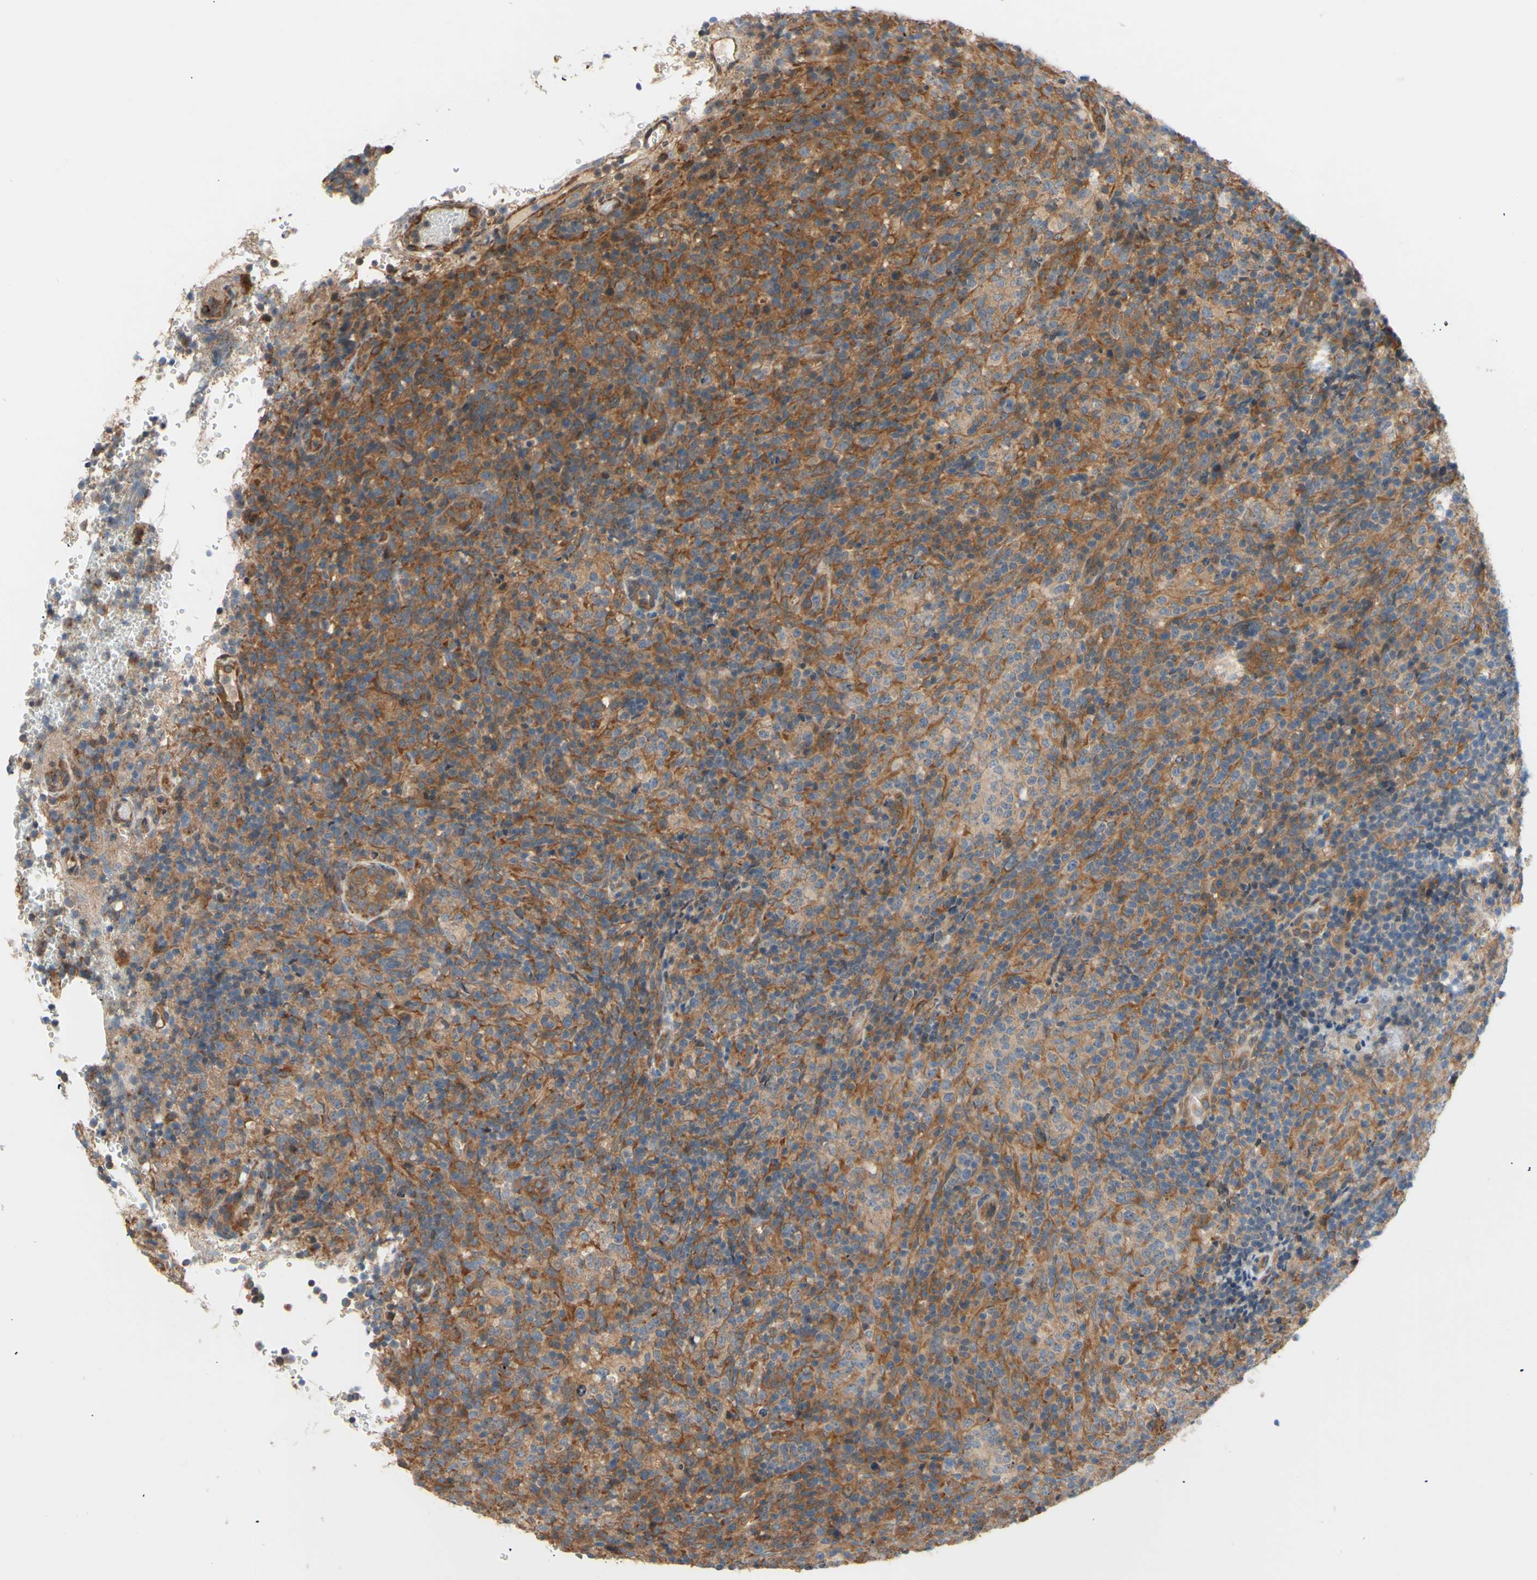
{"staining": {"intensity": "moderate", "quantity": ">75%", "location": "cytoplasmic/membranous"}, "tissue": "lymphoma", "cell_type": "Tumor cells", "image_type": "cancer", "snomed": [{"axis": "morphology", "description": "Malignant lymphoma, non-Hodgkin's type, High grade"}, {"axis": "topography", "description": "Lymph node"}], "caption": "Immunohistochemistry (IHC) staining of high-grade malignant lymphoma, non-Hodgkin's type, which demonstrates medium levels of moderate cytoplasmic/membranous staining in about >75% of tumor cells indicating moderate cytoplasmic/membranous protein expression. The staining was performed using DAB (3,3'-diaminobenzidine) (brown) for protein detection and nuclei were counterstained in hematoxylin (blue).", "gene": "DYNLRB1", "patient": {"sex": "female", "age": 76}}